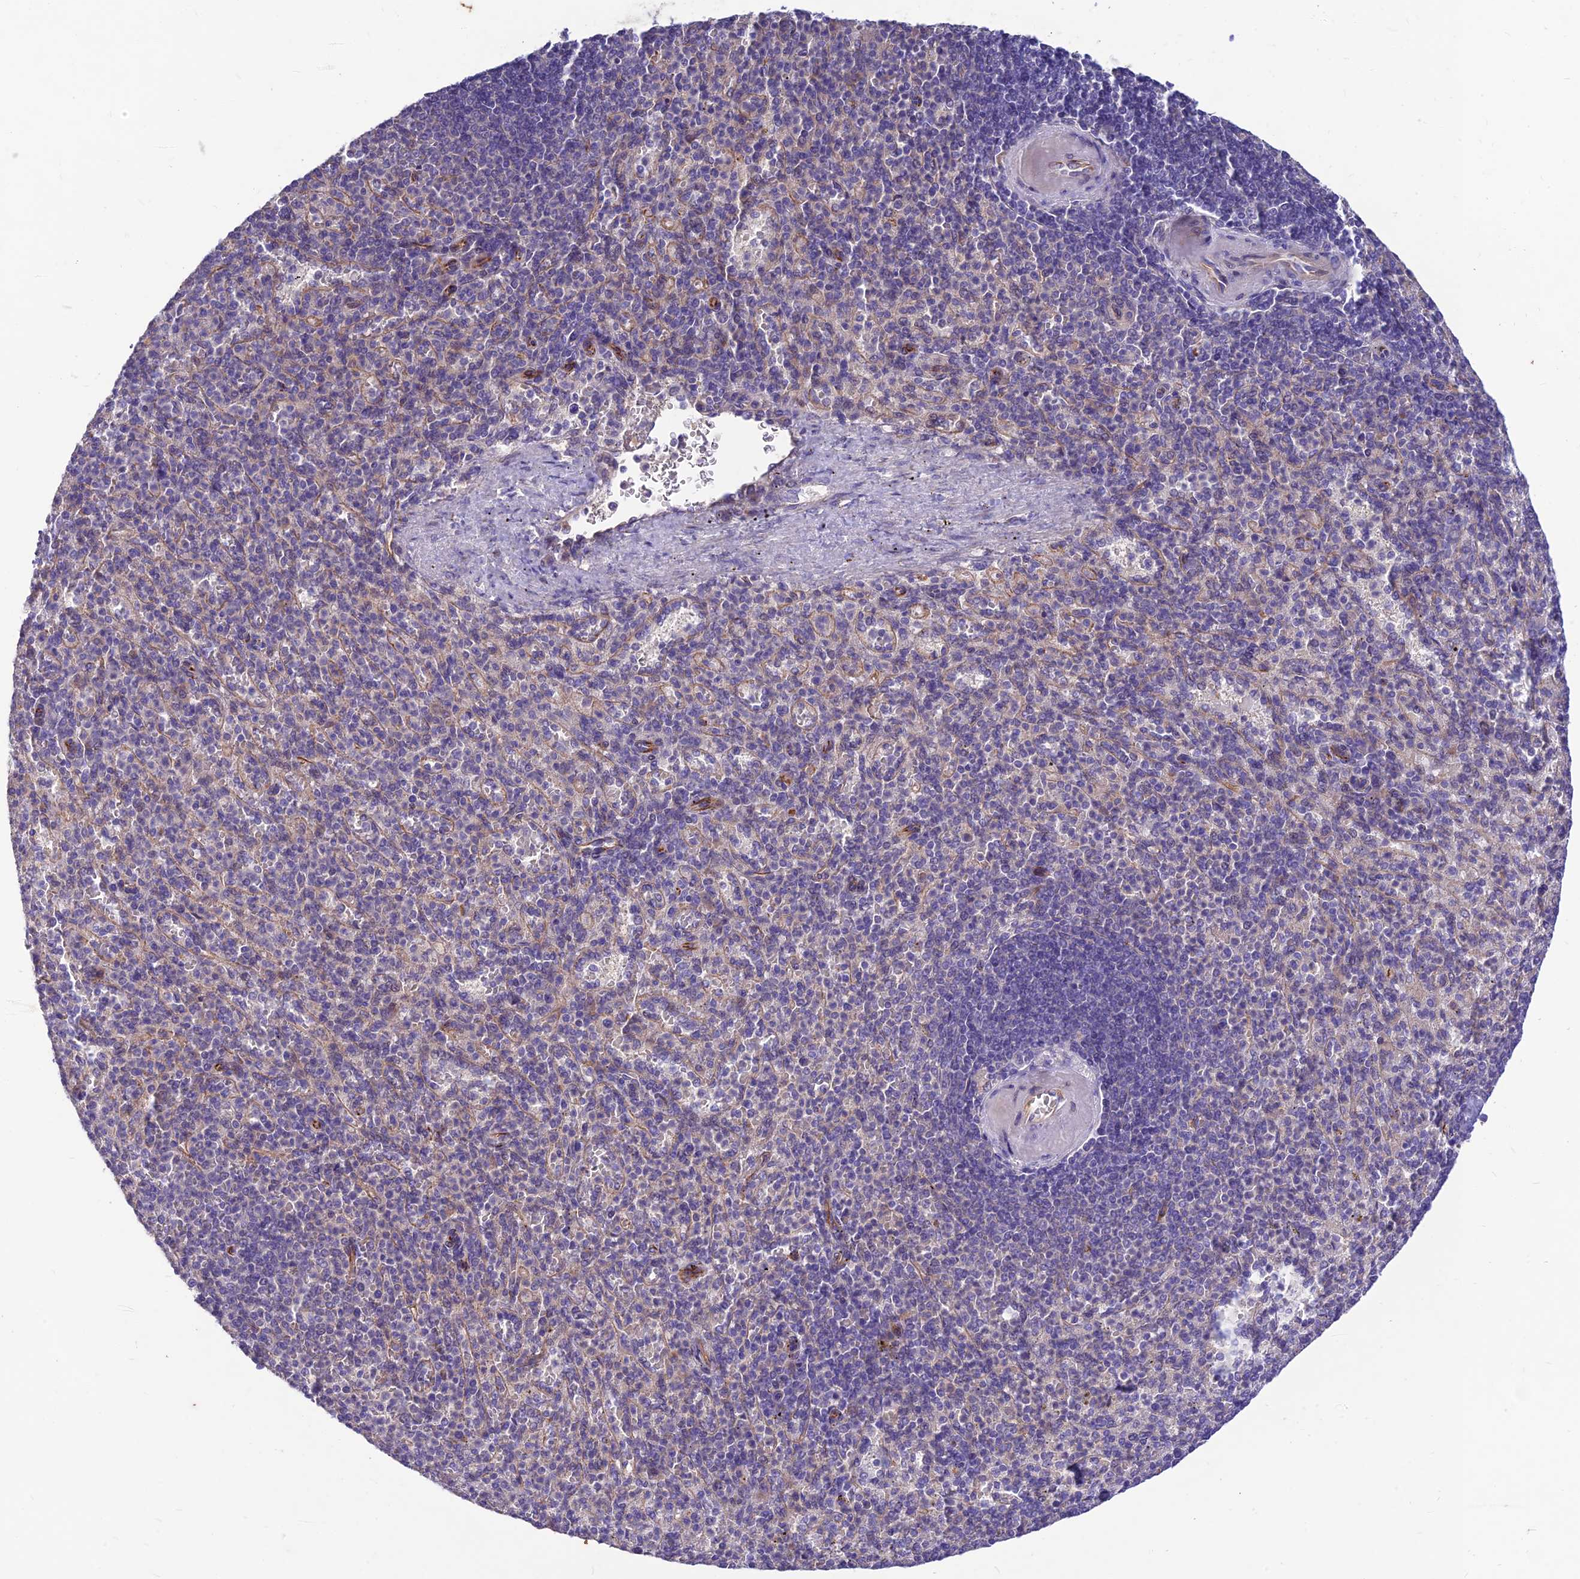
{"staining": {"intensity": "negative", "quantity": "none", "location": "none"}, "tissue": "spleen", "cell_type": "Cells in red pulp", "image_type": "normal", "snomed": [{"axis": "morphology", "description": "Normal tissue, NOS"}, {"axis": "topography", "description": "Spleen"}], "caption": "Spleen was stained to show a protein in brown. There is no significant expression in cells in red pulp. (Immunohistochemistry (ihc), brightfield microscopy, high magnification).", "gene": "ST8SIA5", "patient": {"sex": "female", "age": 74}}